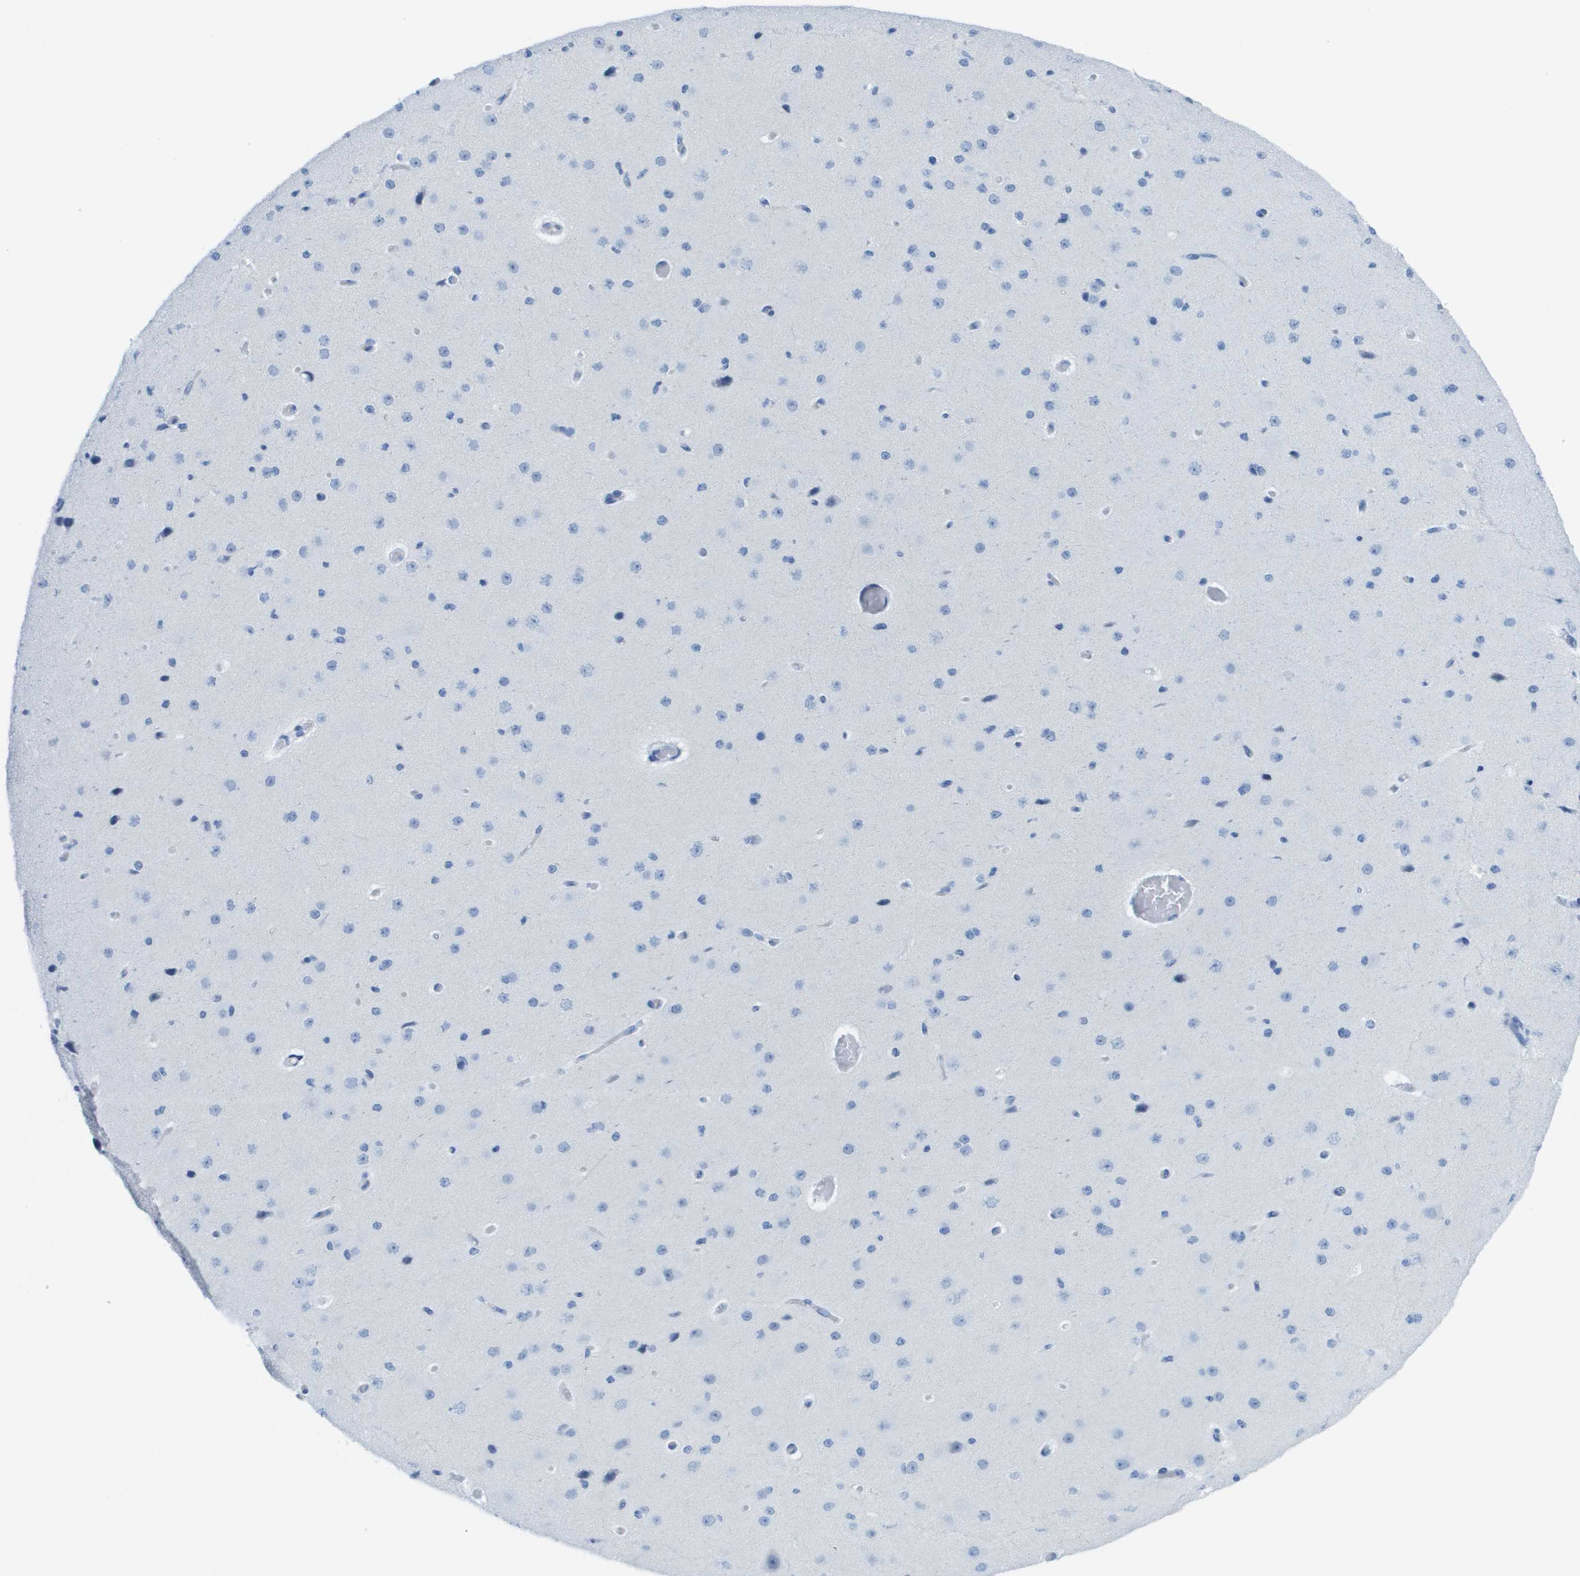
{"staining": {"intensity": "negative", "quantity": "none", "location": "none"}, "tissue": "cerebral cortex", "cell_type": "Endothelial cells", "image_type": "normal", "snomed": [{"axis": "morphology", "description": "Normal tissue, NOS"}, {"axis": "morphology", "description": "Developmental malformation"}, {"axis": "topography", "description": "Cerebral cortex"}], "caption": "Endothelial cells are negative for brown protein staining in normal cerebral cortex. (DAB (3,3'-diaminobenzidine) IHC, high magnification).", "gene": "GPR18", "patient": {"sex": "female", "age": 30}}